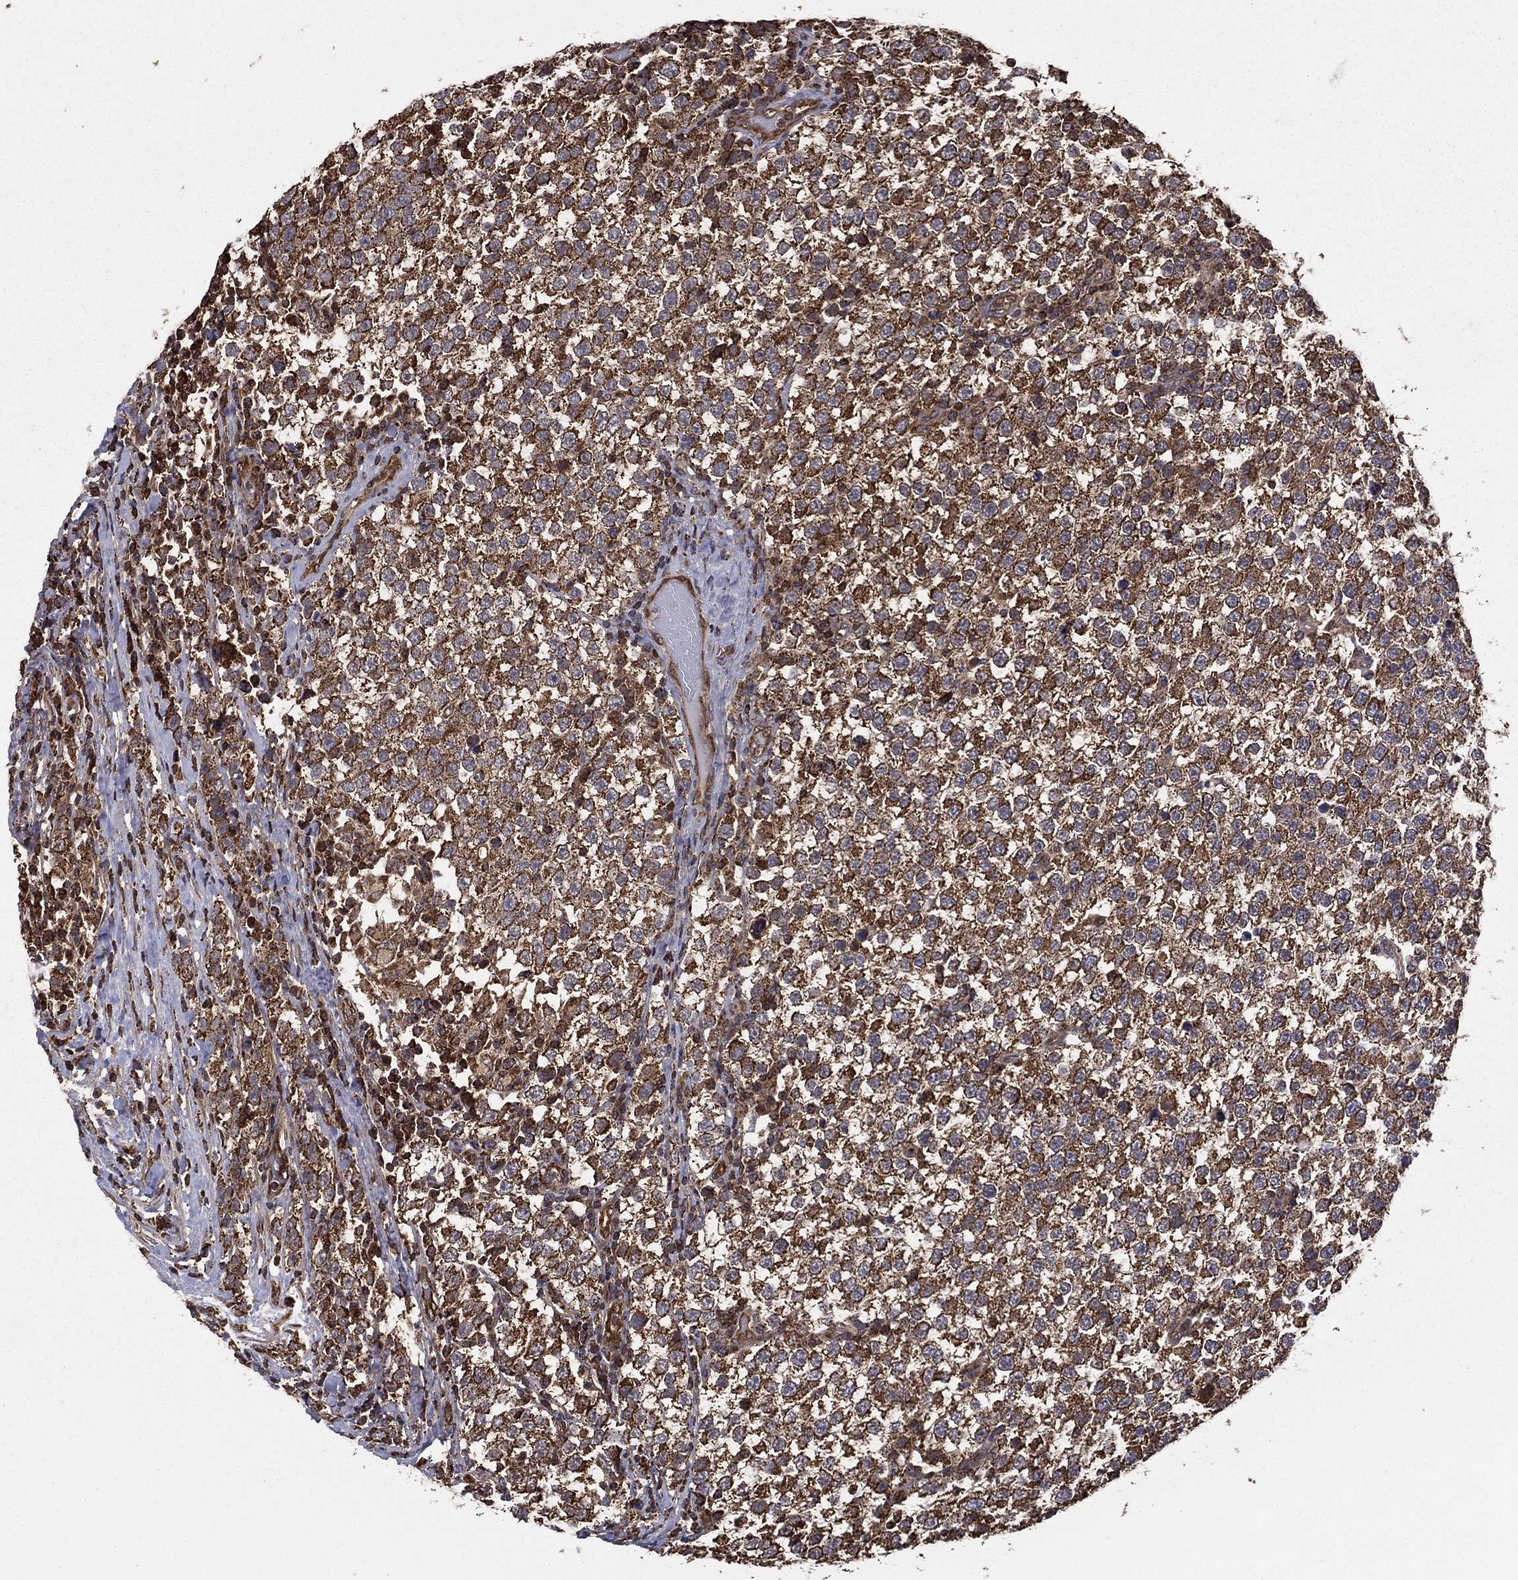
{"staining": {"intensity": "moderate", "quantity": ">75%", "location": "cytoplasmic/membranous"}, "tissue": "testis cancer", "cell_type": "Tumor cells", "image_type": "cancer", "snomed": [{"axis": "morphology", "description": "Seminoma, NOS"}, {"axis": "topography", "description": "Testis"}], "caption": "A photomicrograph of human testis seminoma stained for a protein exhibits moderate cytoplasmic/membranous brown staining in tumor cells.", "gene": "RIGI", "patient": {"sex": "male", "age": 34}}